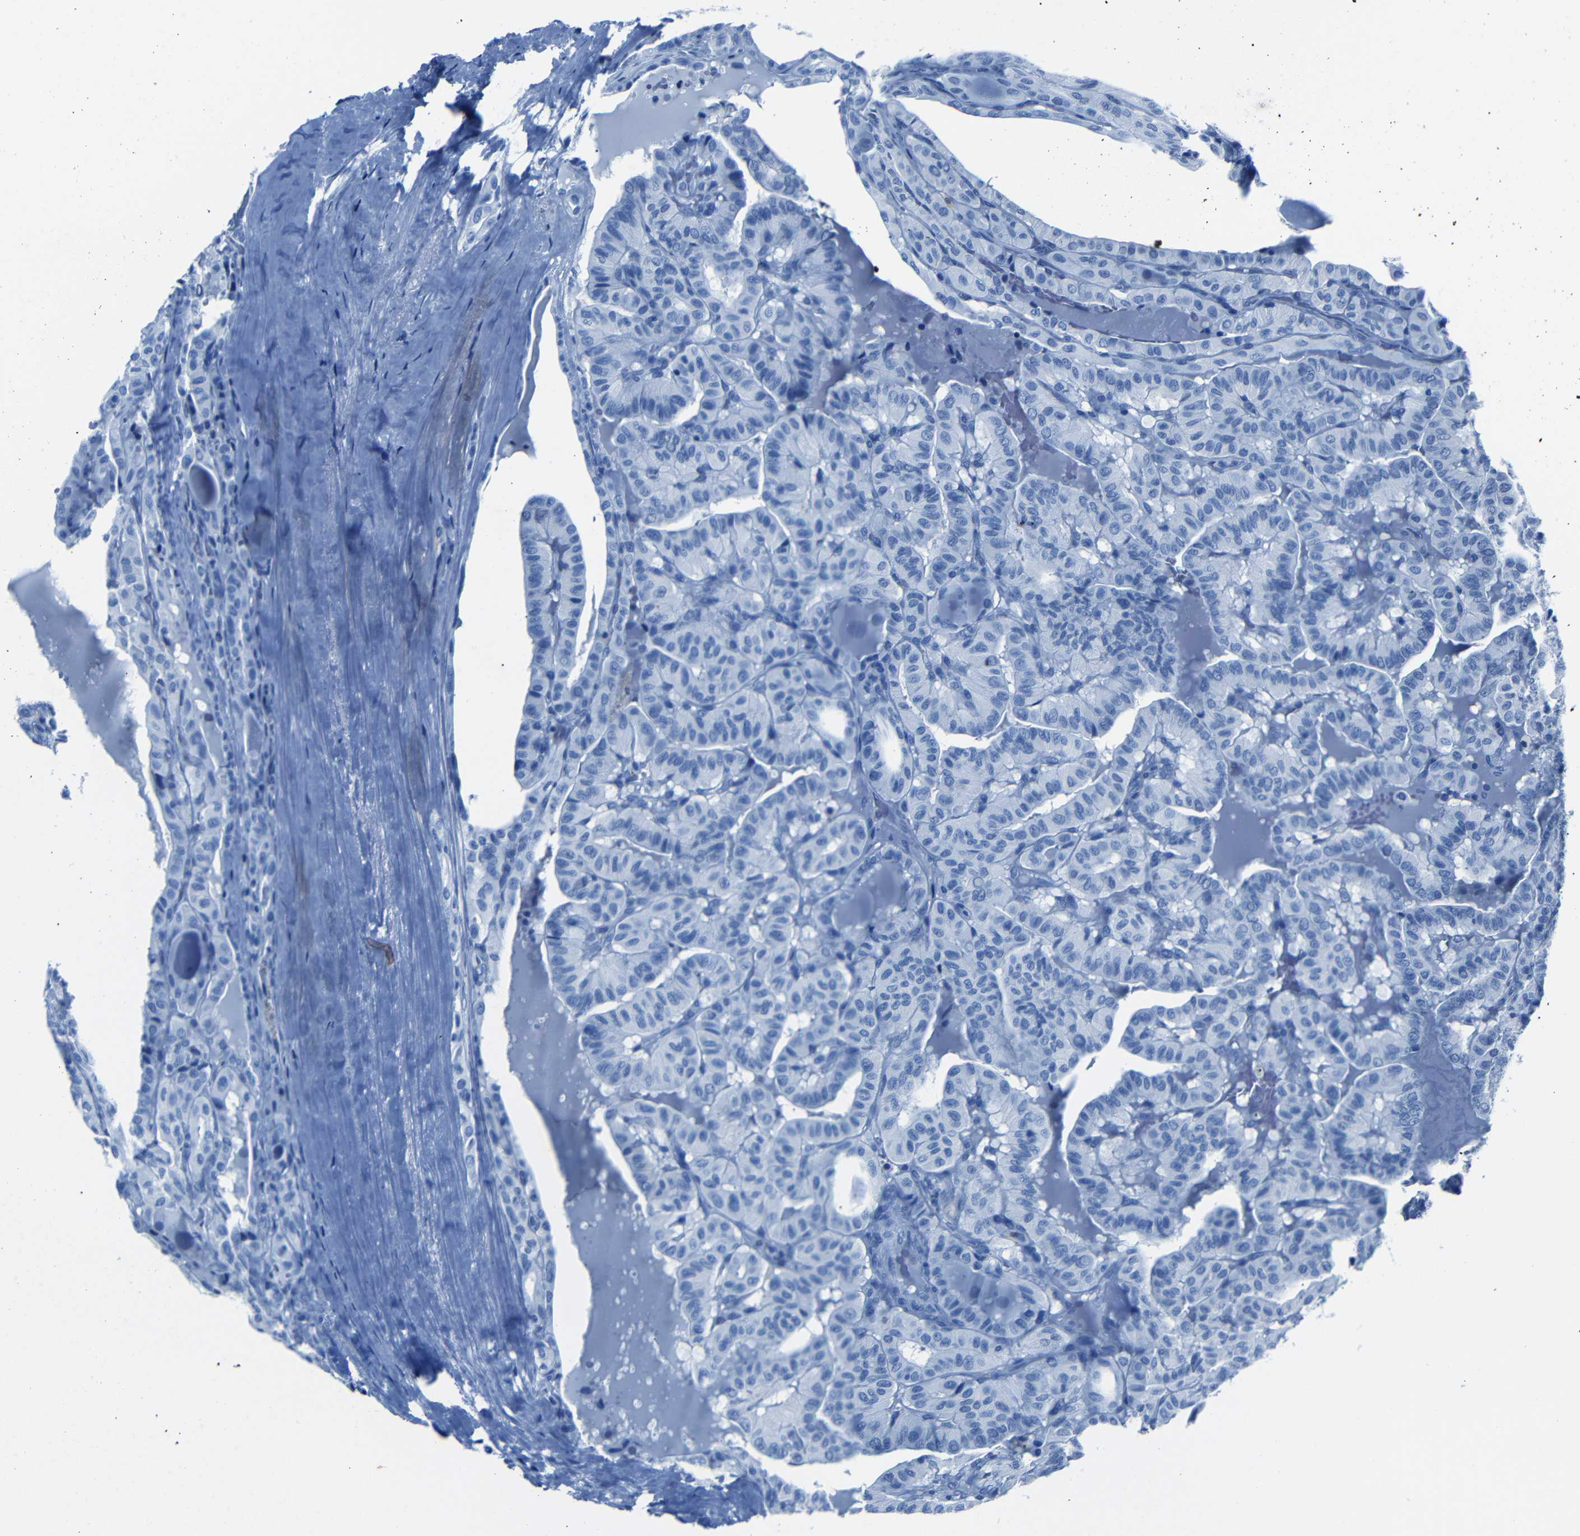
{"staining": {"intensity": "negative", "quantity": "none", "location": "none"}, "tissue": "head and neck cancer", "cell_type": "Tumor cells", "image_type": "cancer", "snomed": [{"axis": "morphology", "description": "Squamous cell carcinoma, NOS"}, {"axis": "topography", "description": "Oral tissue"}, {"axis": "topography", "description": "Head-Neck"}], "caption": "This is an immunohistochemistry histopathology image of human squamous cell carcinoma (head and neck). There is no expression in tumor cells.", "gene": "CLDN11", "patient": {"sex": "female", "age": 50}}